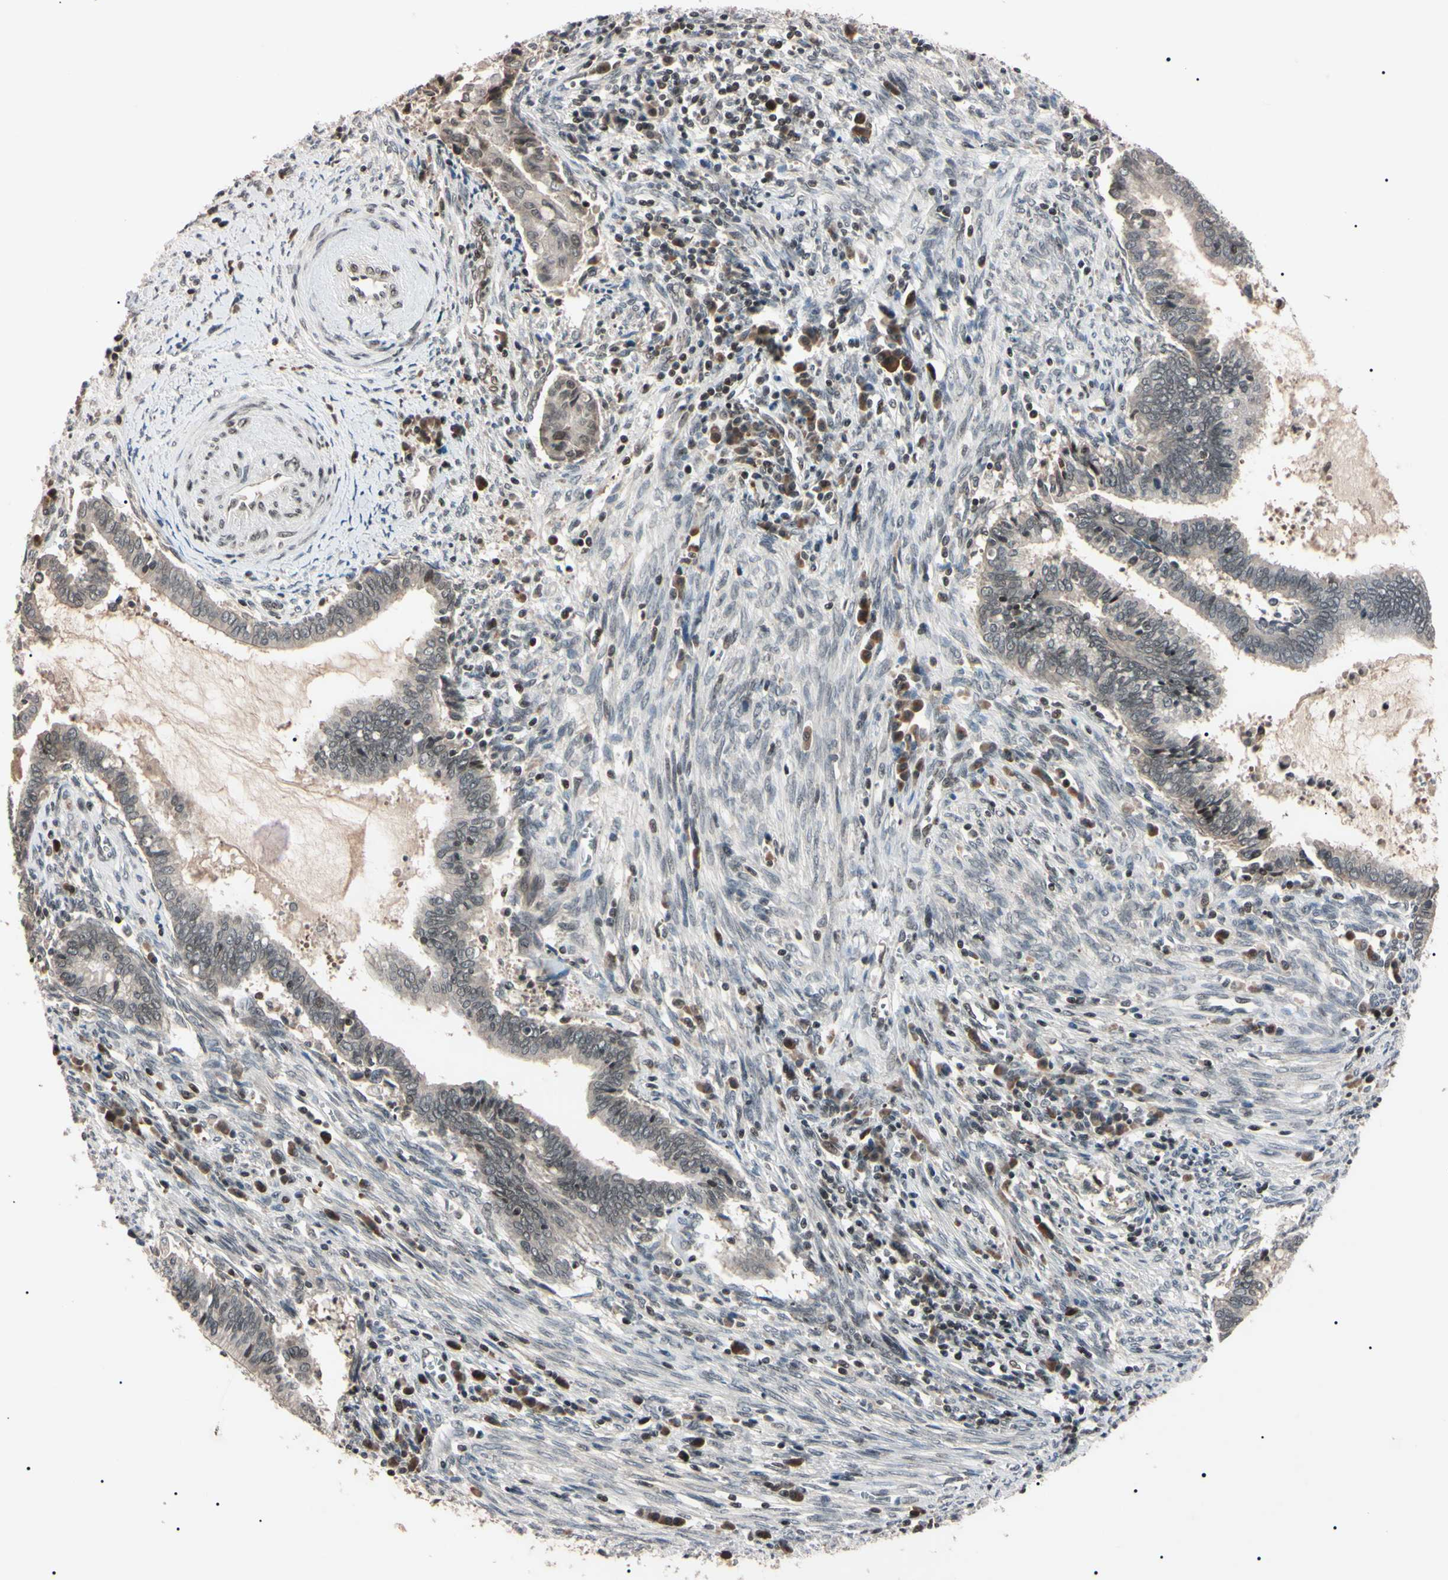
{"staining": {"intensity": "negative", "quantity": "none", "location": "none"}, "tissue": "cervical cancer", "cell_type": "Tumor cells", "image_type": "cancer", "snomed": [{"axis": "morphology", "description": "Adenocarcinoma, NOS"}, {"axis": "topography", "description": "Cervix"}], "caption": "Image shows no protein expression in tumor cells of adenocarcinoma (cervical) tissue.", "gene": "YY1", "patient": {"sex": "female", "age": 44}}